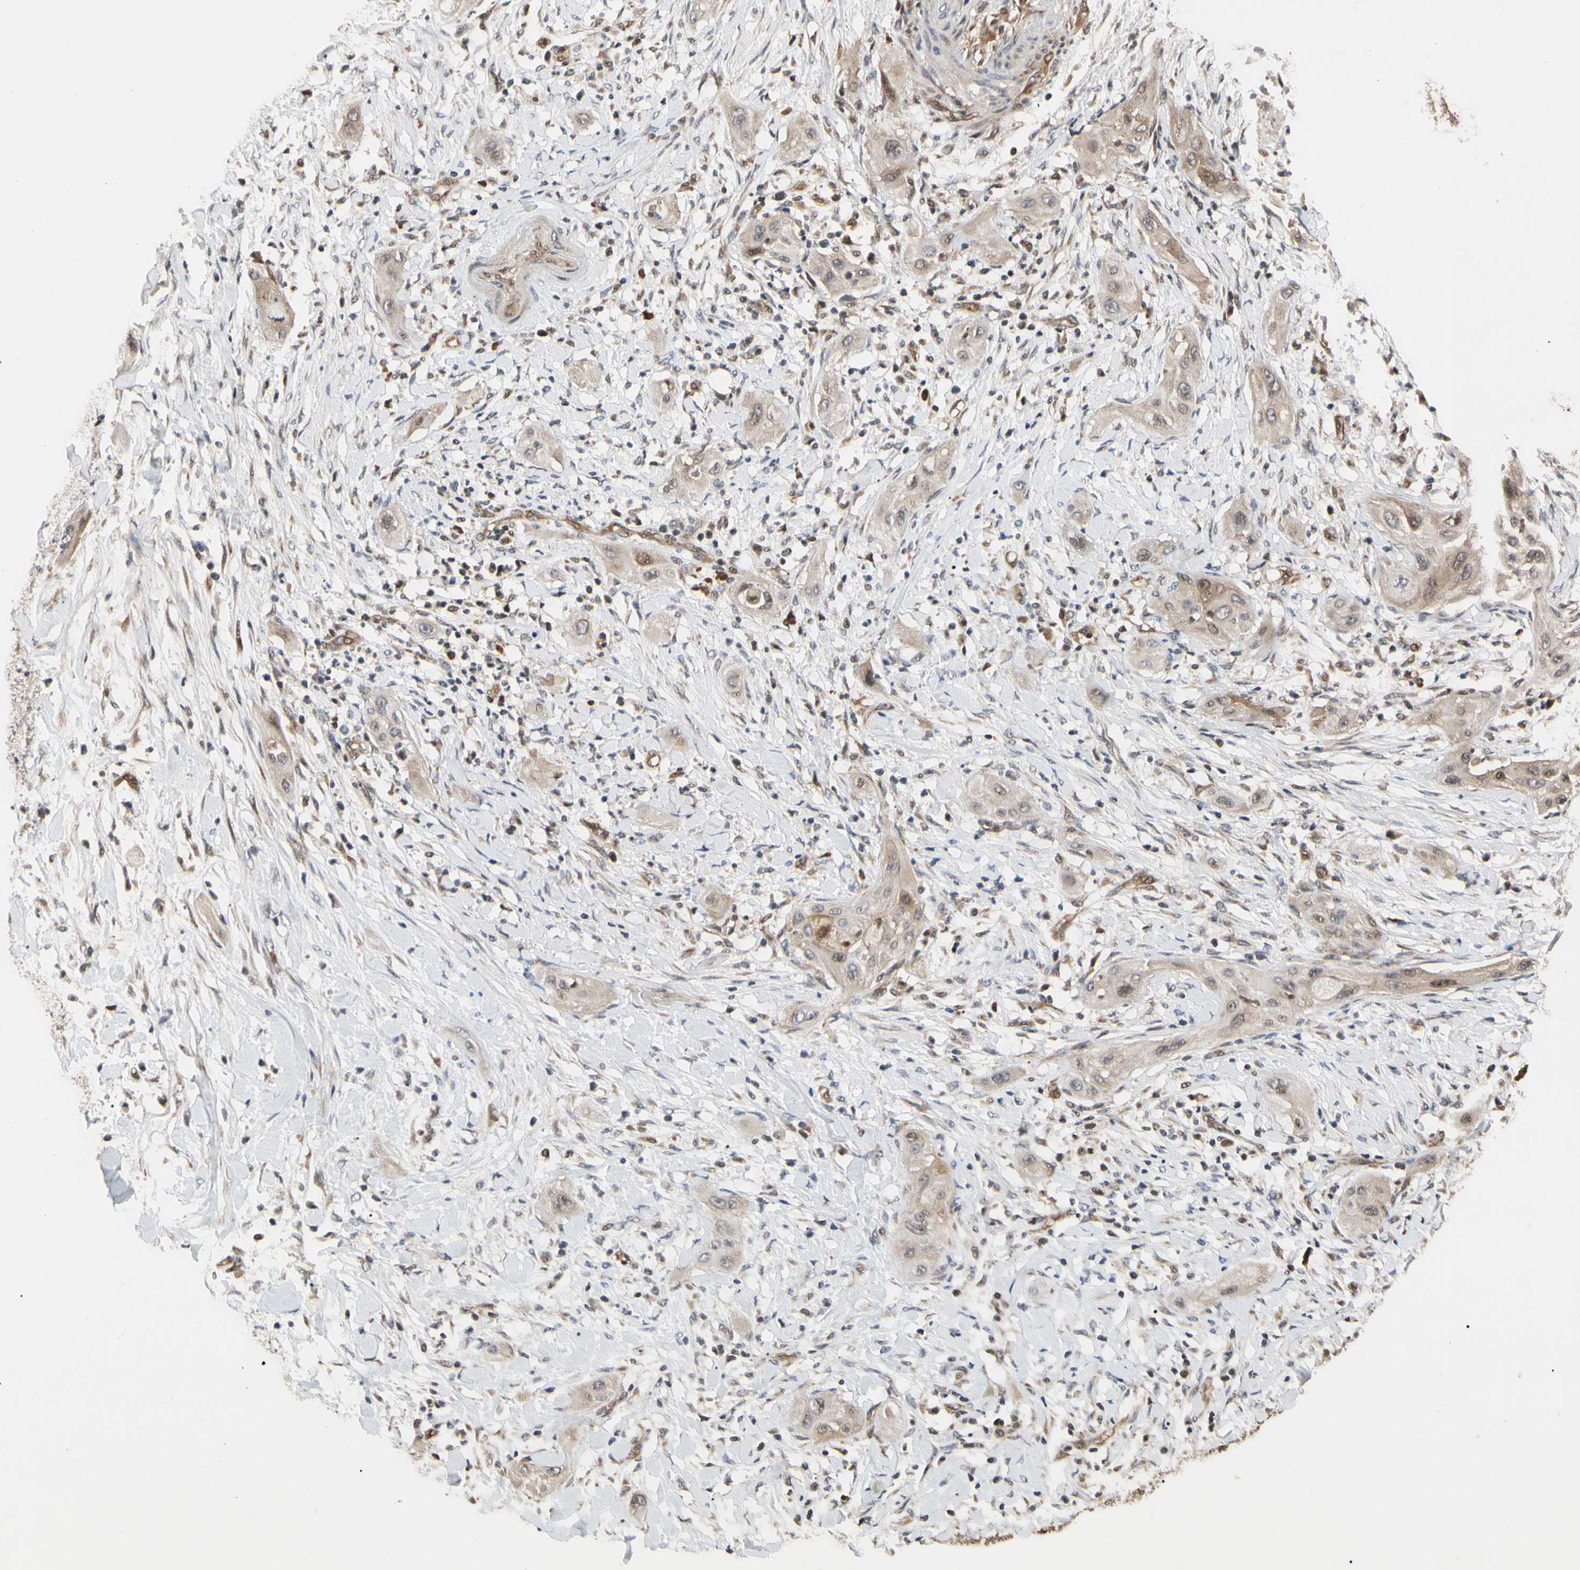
{"staining": {"intensity": "weak", "quantity": "25%-75%", "location": "cytoplasmic/membranous,nuclear"}, "tissue": "lung cancer", "cell_type": "Tumor cells", "image_type": "cancer", "snomed": [{"axis": "morphology", "description": "Squamous cell carcinoma, NOS"}, {"axis": "topography", "description": "Lung"}], "caption": "A photomicrograph of squamous cell carcinoma (lung) stained for a protein shows weak cytoplasmic/membranous and nuclear brown staining in tumor cells. Immunohistochemistry stains the protein of interest in brown and the nuclei are stained blue.", "gene": "CYTIP", "patient": {"sex": "female", "age": 47}}